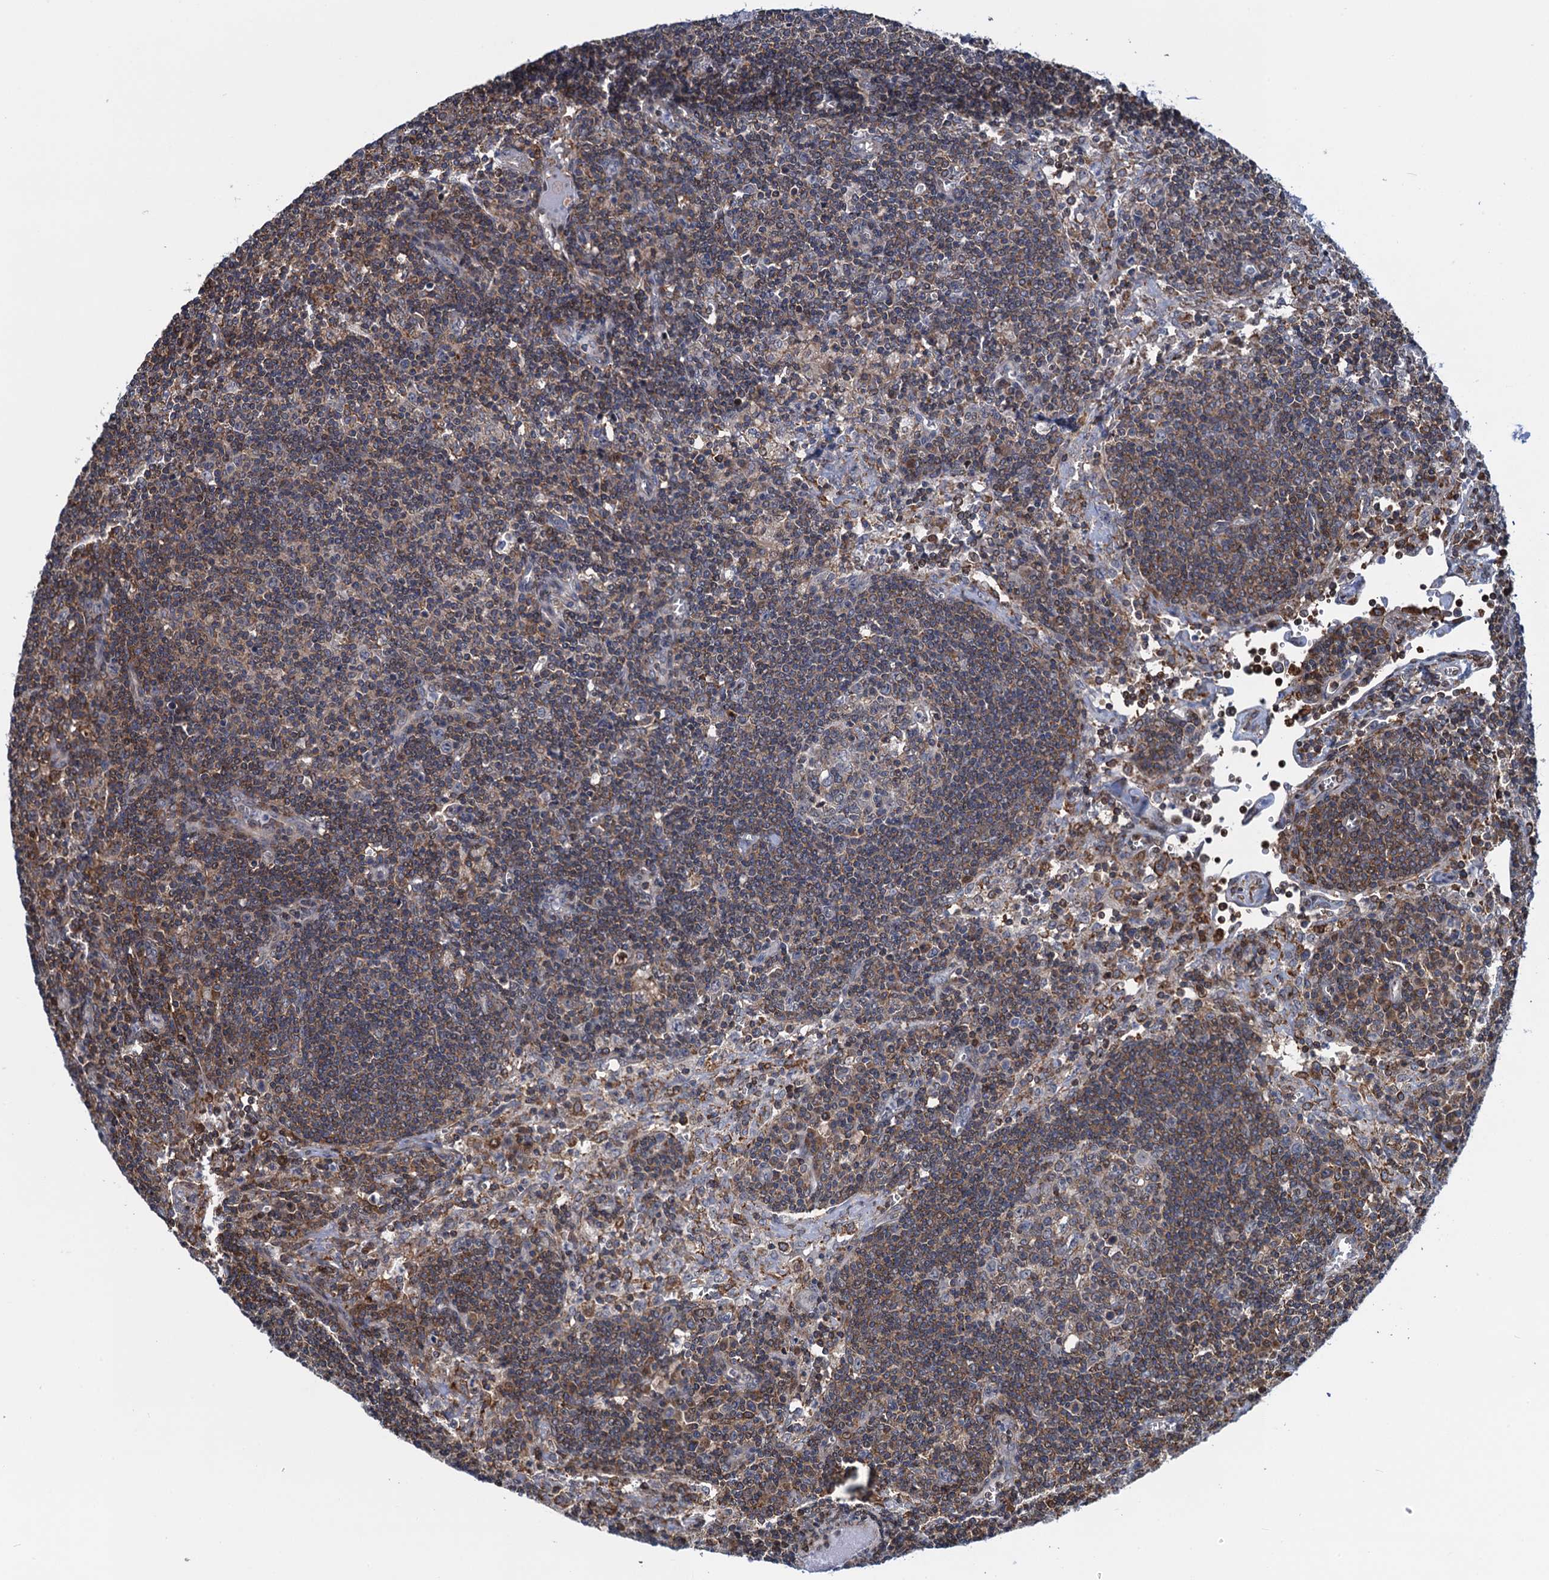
{"staining": {"intensity": "weak", "quantity": "<25%", "location": "cytoplasmic/membranous"}, "tissue": "lymph node", "cell_type": "Germinal center cells", "image_type": "normal", "snomed": [{"axis": "morphology", "description": "Normal tissue, NOS"}, {"axis": "topography", "description": "Lymph node"}], "caption": "DAB immunohistochemical staining of unremarkable lymph node displays no significant positivity in germinal center cells. The staining is performed using DAB brown chromogen with nuclei counter-stained in using hematoxylin.", "gene": "CCDC102A", "patient": {"sex": "male", "age": 58}}